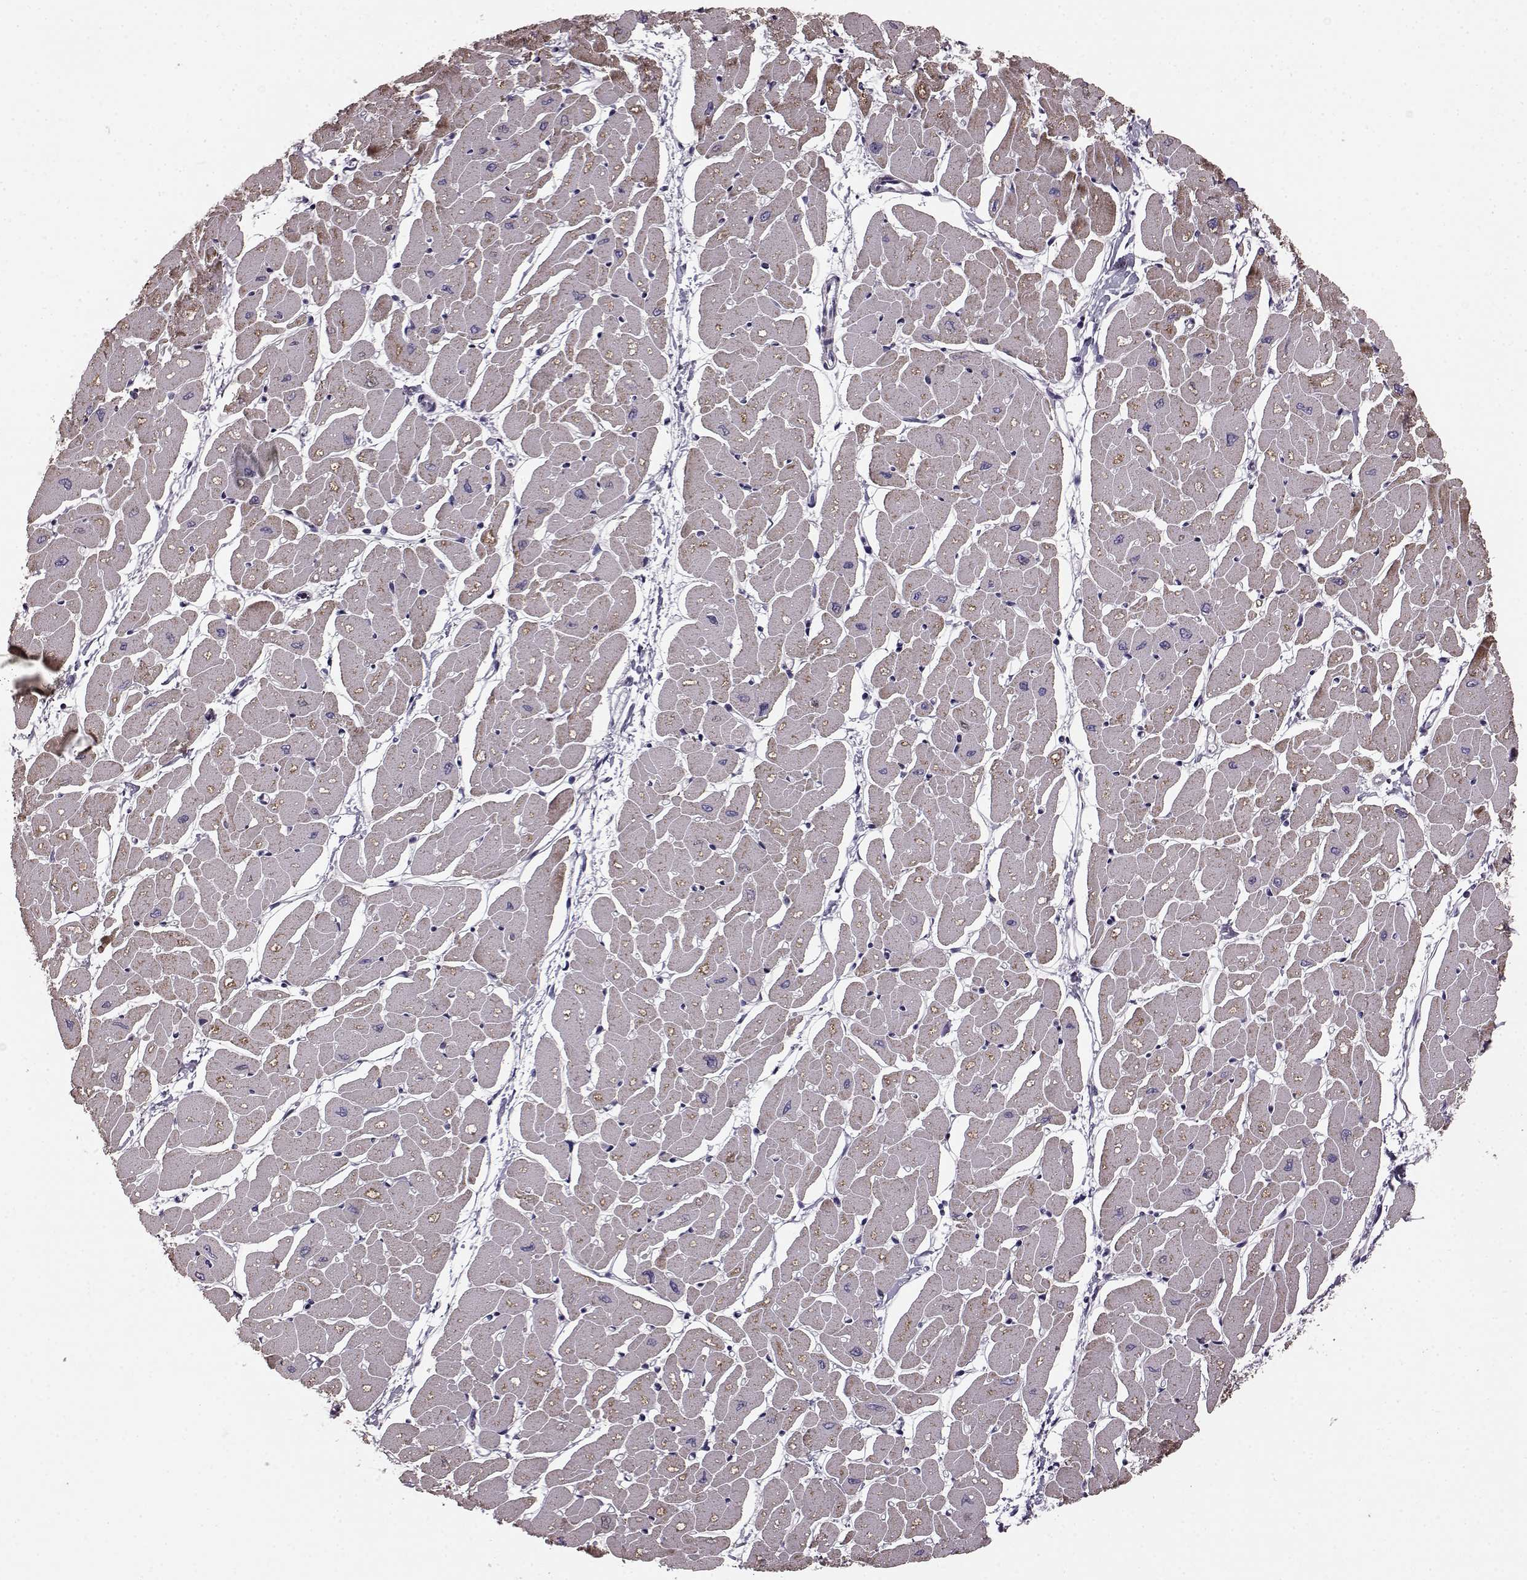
{"staining": {"intensity": "moderate", "quantity": "25%-75%", "location": "cytoplasmic/membranous"}, "tissue": "heart muscle", "cell_type": "Cardiomyocytes", "image_type": "normal", "snomed": [{"axis": "morphology", "description": "Normal tissue, NOS"}, {"axis": "topography", "description": "Heart"}], "caption": "Immunohistochemical staining of benign human heart muscle reveals 25%-75% levels of moderate cytoplasmic/membranous protein staining in about 25%-75% of cardiomyocytes.", "gene": "FAM8A1", "patient": {"sex": "male", "age": 57}}